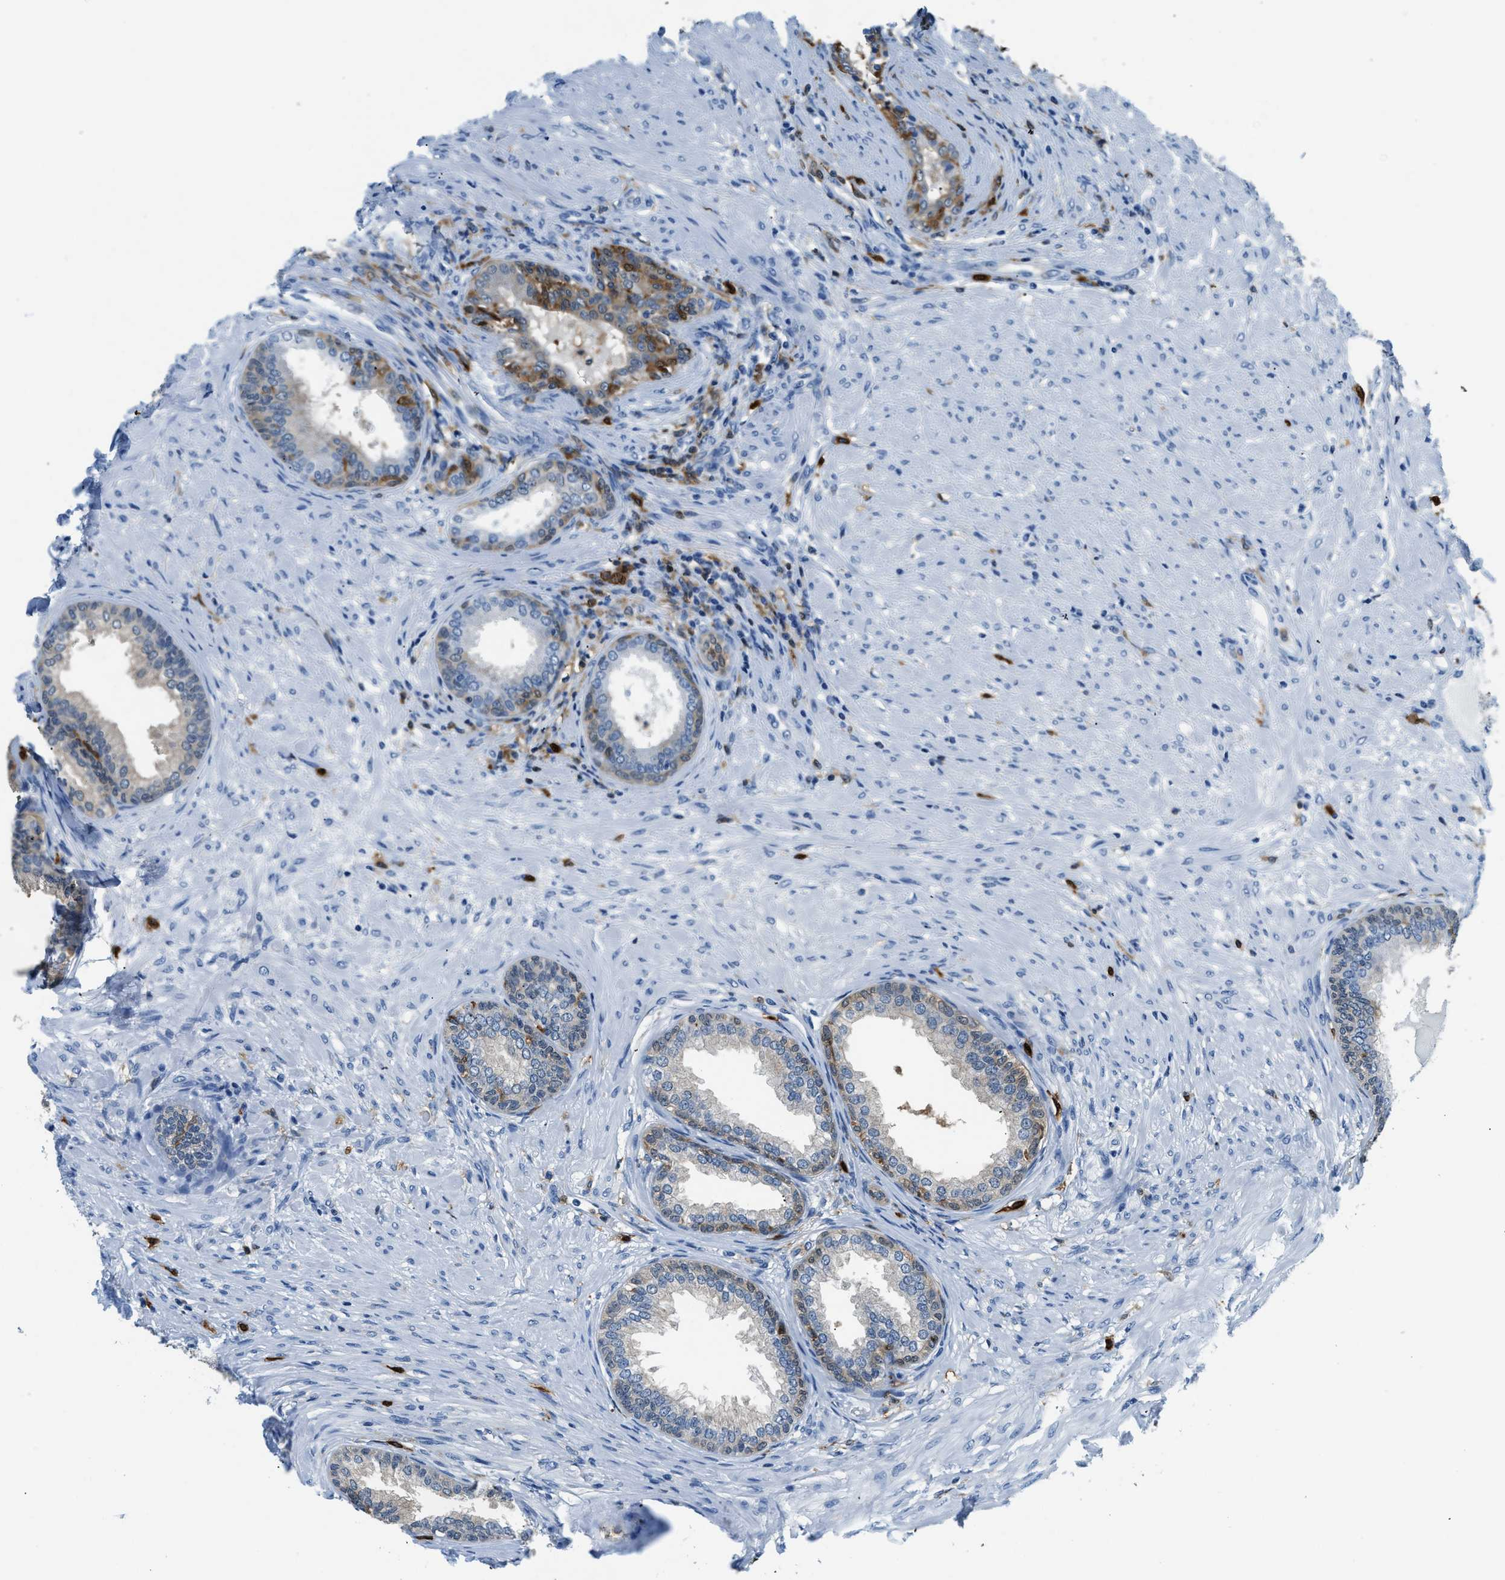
{"staining": {"intensity": "moderate", "quantity": "<25%", "location": "cytoplasmic/membranous"}, "tissue": "prostate", "cell_type": "Glandular cells", "image_type": "normal", "snomed": [{"axis": "morphology", "description": "Normal tissue, NOS"}, {"axis": "topography", "description": "Prostate"}], "caption": "An immunohistochemistry photomicrograph of normal tissue is shown. Protein staining in brown highlights moderate cytoplasmic/membranous positivity in prostate within glandular cells.", "gene": "CAPG", "patient": {"sex": "male", "age": 76}}